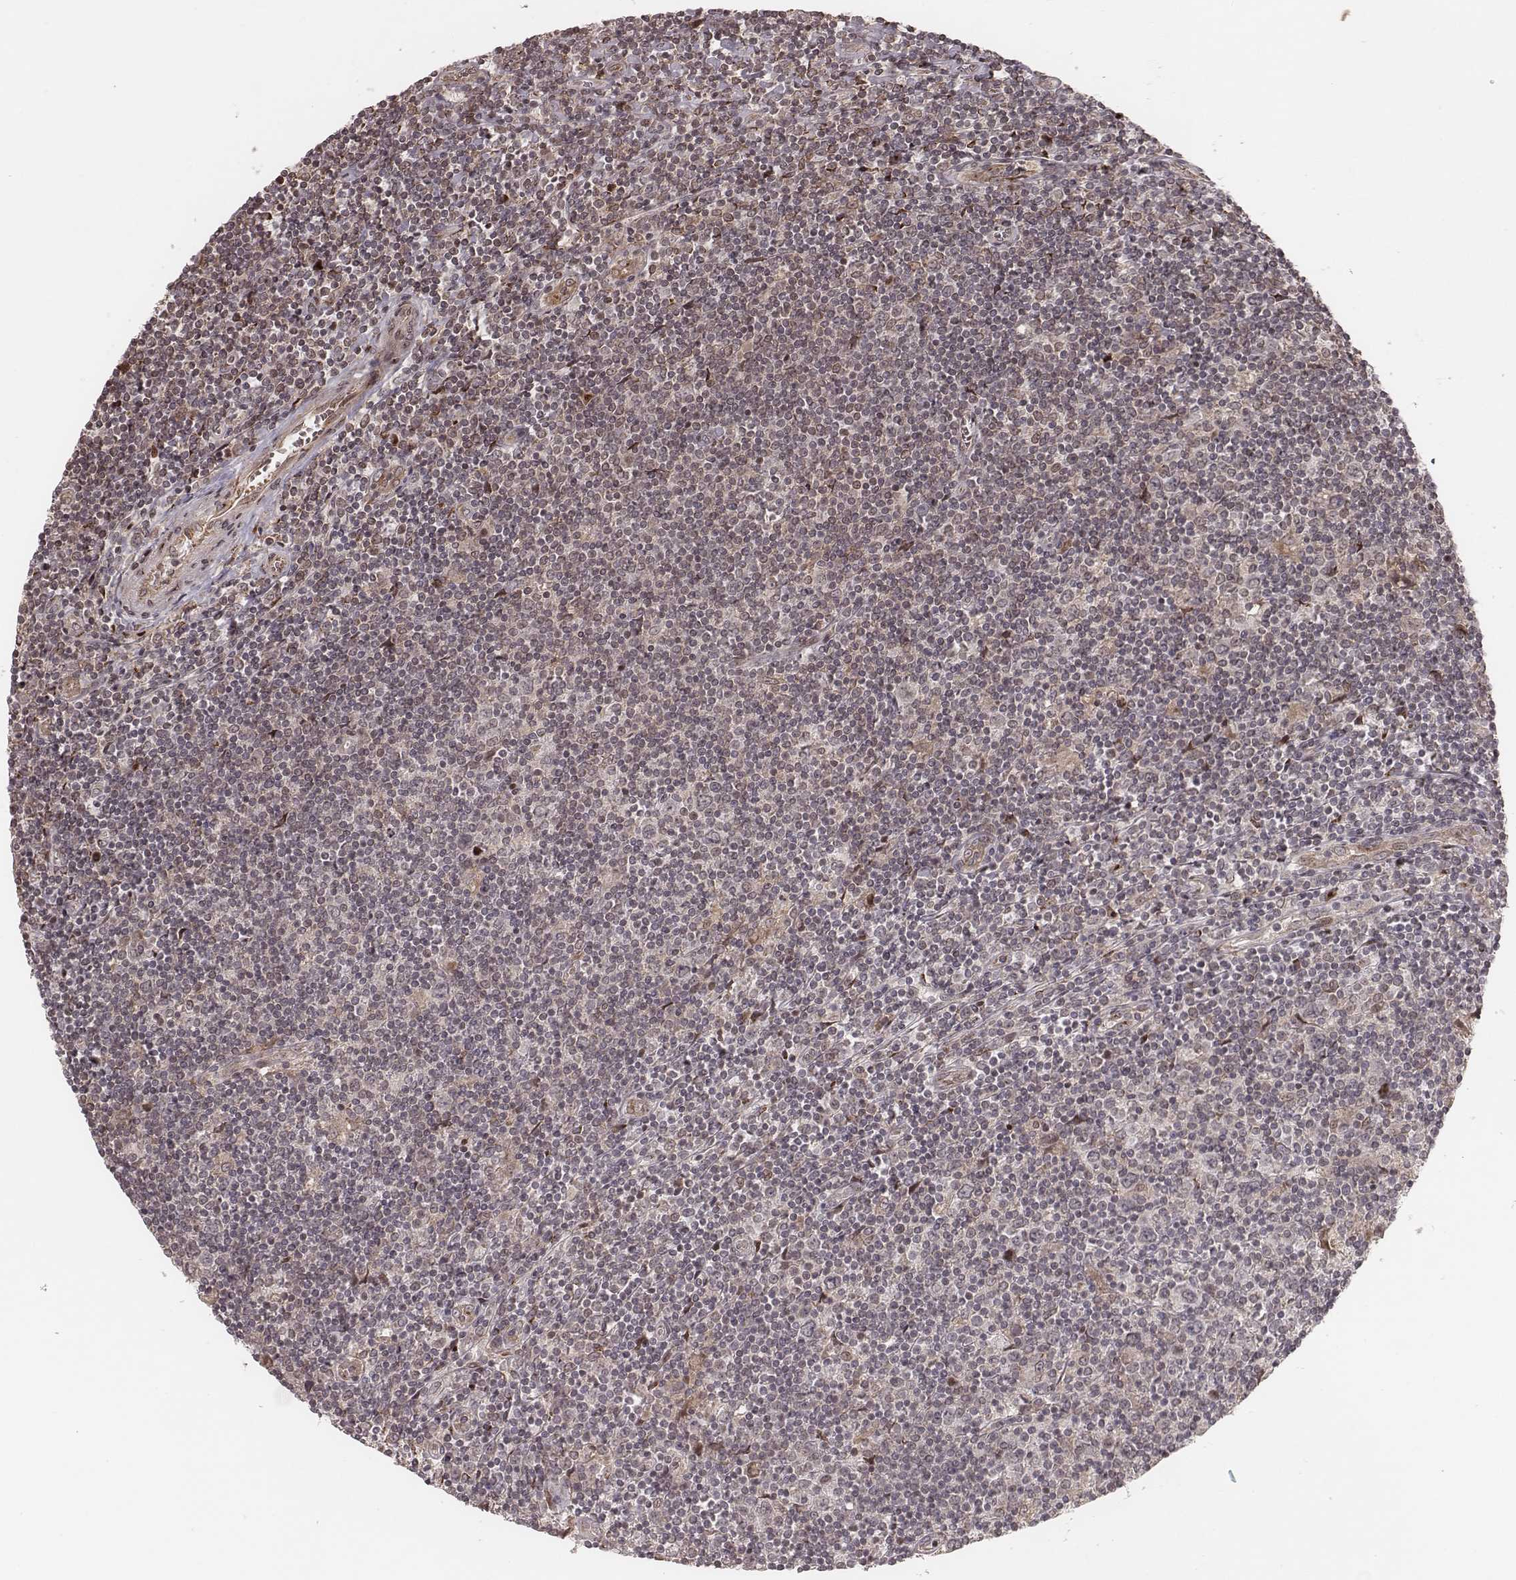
{"staining": {"intensity": "negative", "quantity": "none", "location": "none"}, "tissue": "lymphoma", "cell_type": "Tumor cells", "image_type": "cancer", "snomed": [{"axis": "morphology", "description": "Hodgkin's disease, NOS"}, {"axis": "topography", "description": "Lymph node"}], "caption": "The IHC micrograph has no significant positivity in tumor cells of Hodgkin's disease tissue.", "gene": "MYO19", "patient": {"sex": "male", "age": 40}}